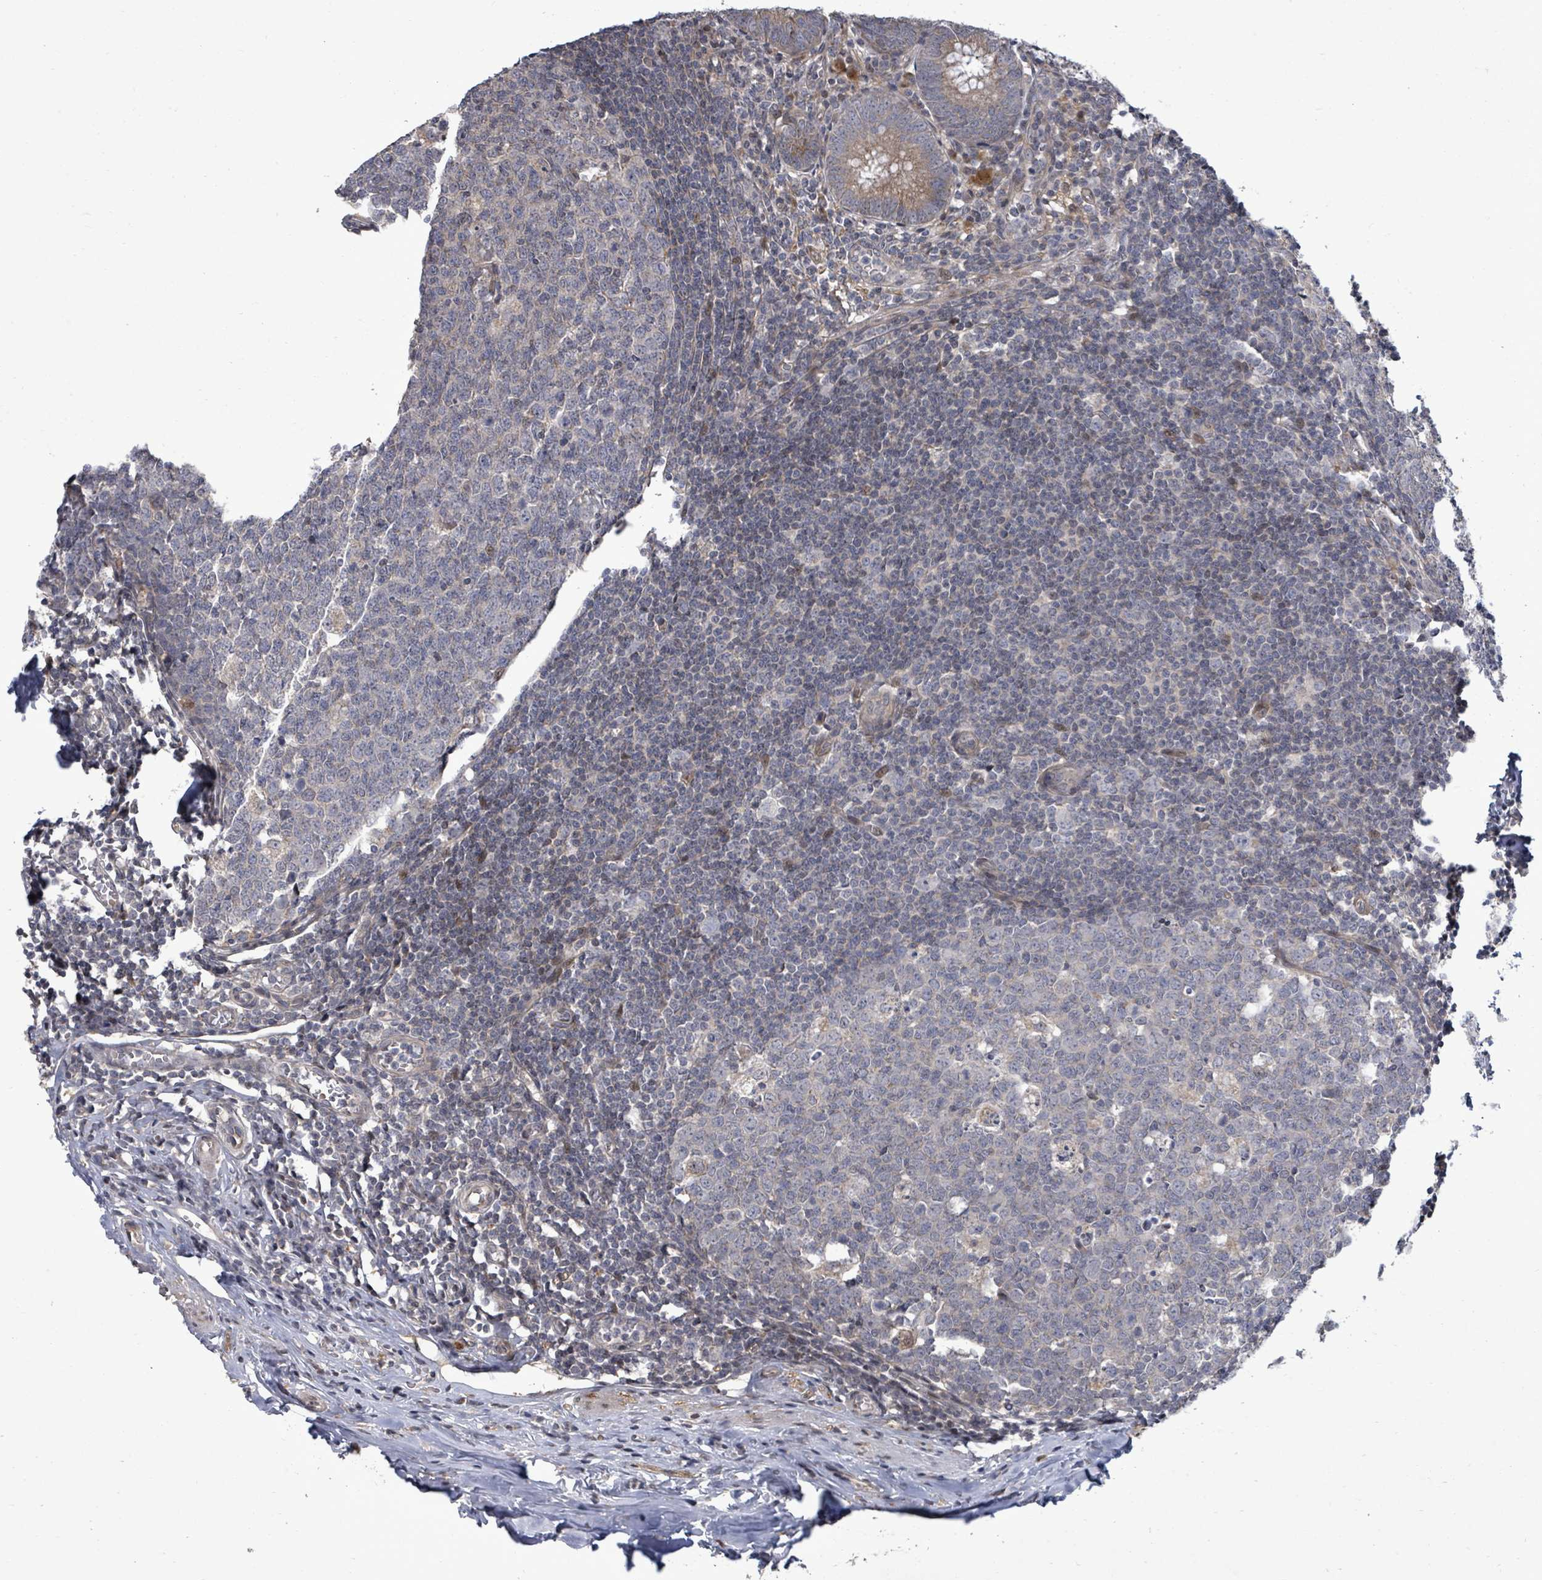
{"staining": {"intensity": "moderate", "quantity": ">75%", "location": "cytoplasmic/membranous"}, "tissue": "appendix", "cell_type": "Glandular cells", "image_type": "normal", "snomed": [{"axis": "morphology", "description": "Normal tissue, NOS"}, {"axis": "topography", "description": "Appendix"}], "caption": "Moderate cytoplasmic/membranous staining for a protein is present in about >75% of glandular cells of unremarkable appendix using immunohistochemistry (IHC).", "gene": "KRTAP27", "patient": {"sex": "male", "age": 56}}